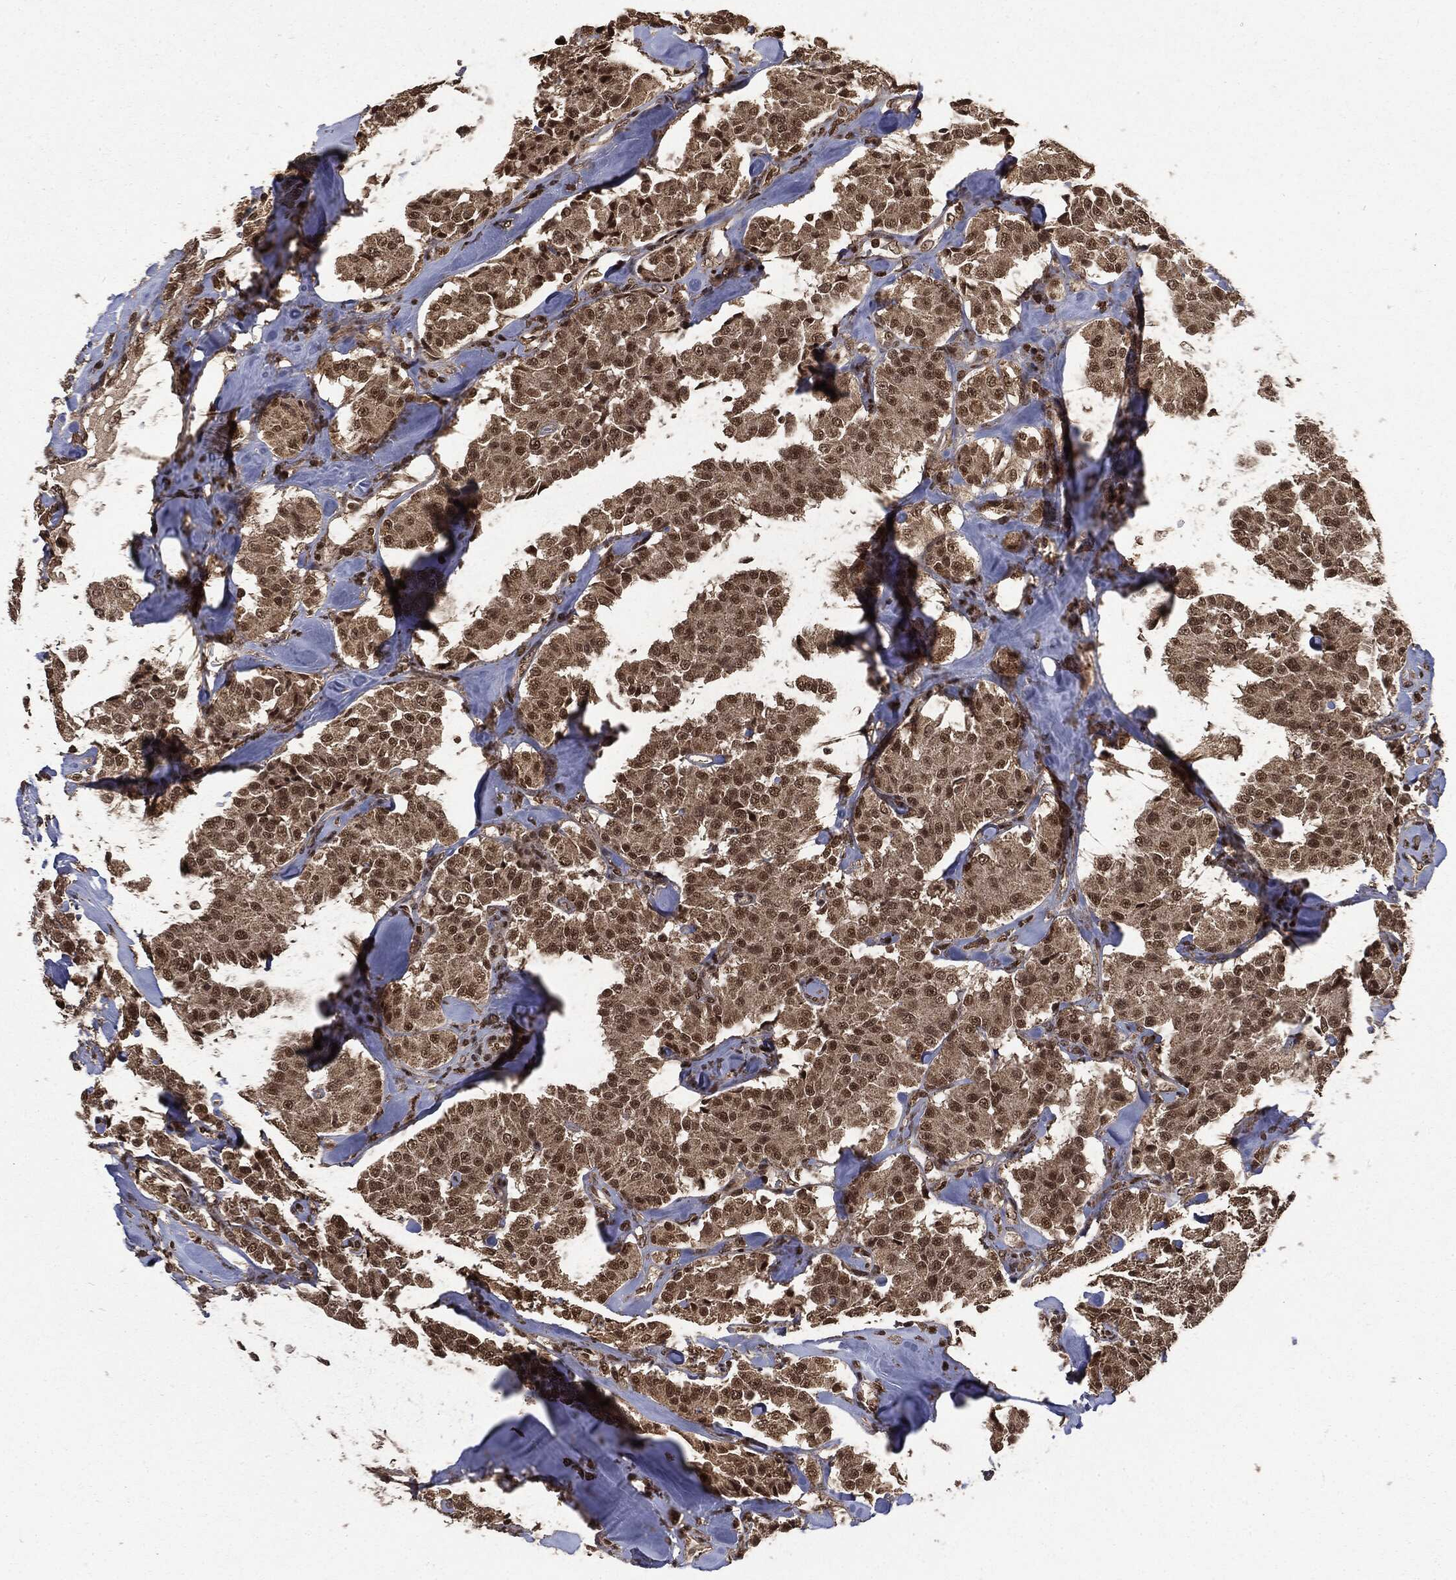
{"staining": {"intensity": "moderate", "quantity": "25%-75%", "location": "nuclear"}, "tissue": "carcinoid", "cell_type": "Tumor cells", "image_type": "cancer", "snomed": [{"axis": "morphology", "description": "Carcinoid, malignant, NOS"}, {"axis": "topography", "description": "Pancreas"}], "caption": "Carcinoid (malignant) was stained to show a protein in brown. There is medium levels of moderate nuclear staining in about 25%-75% of tumor cells.", "gene": "CTDP1", "patient": {"sex": "male", "age": 41}}